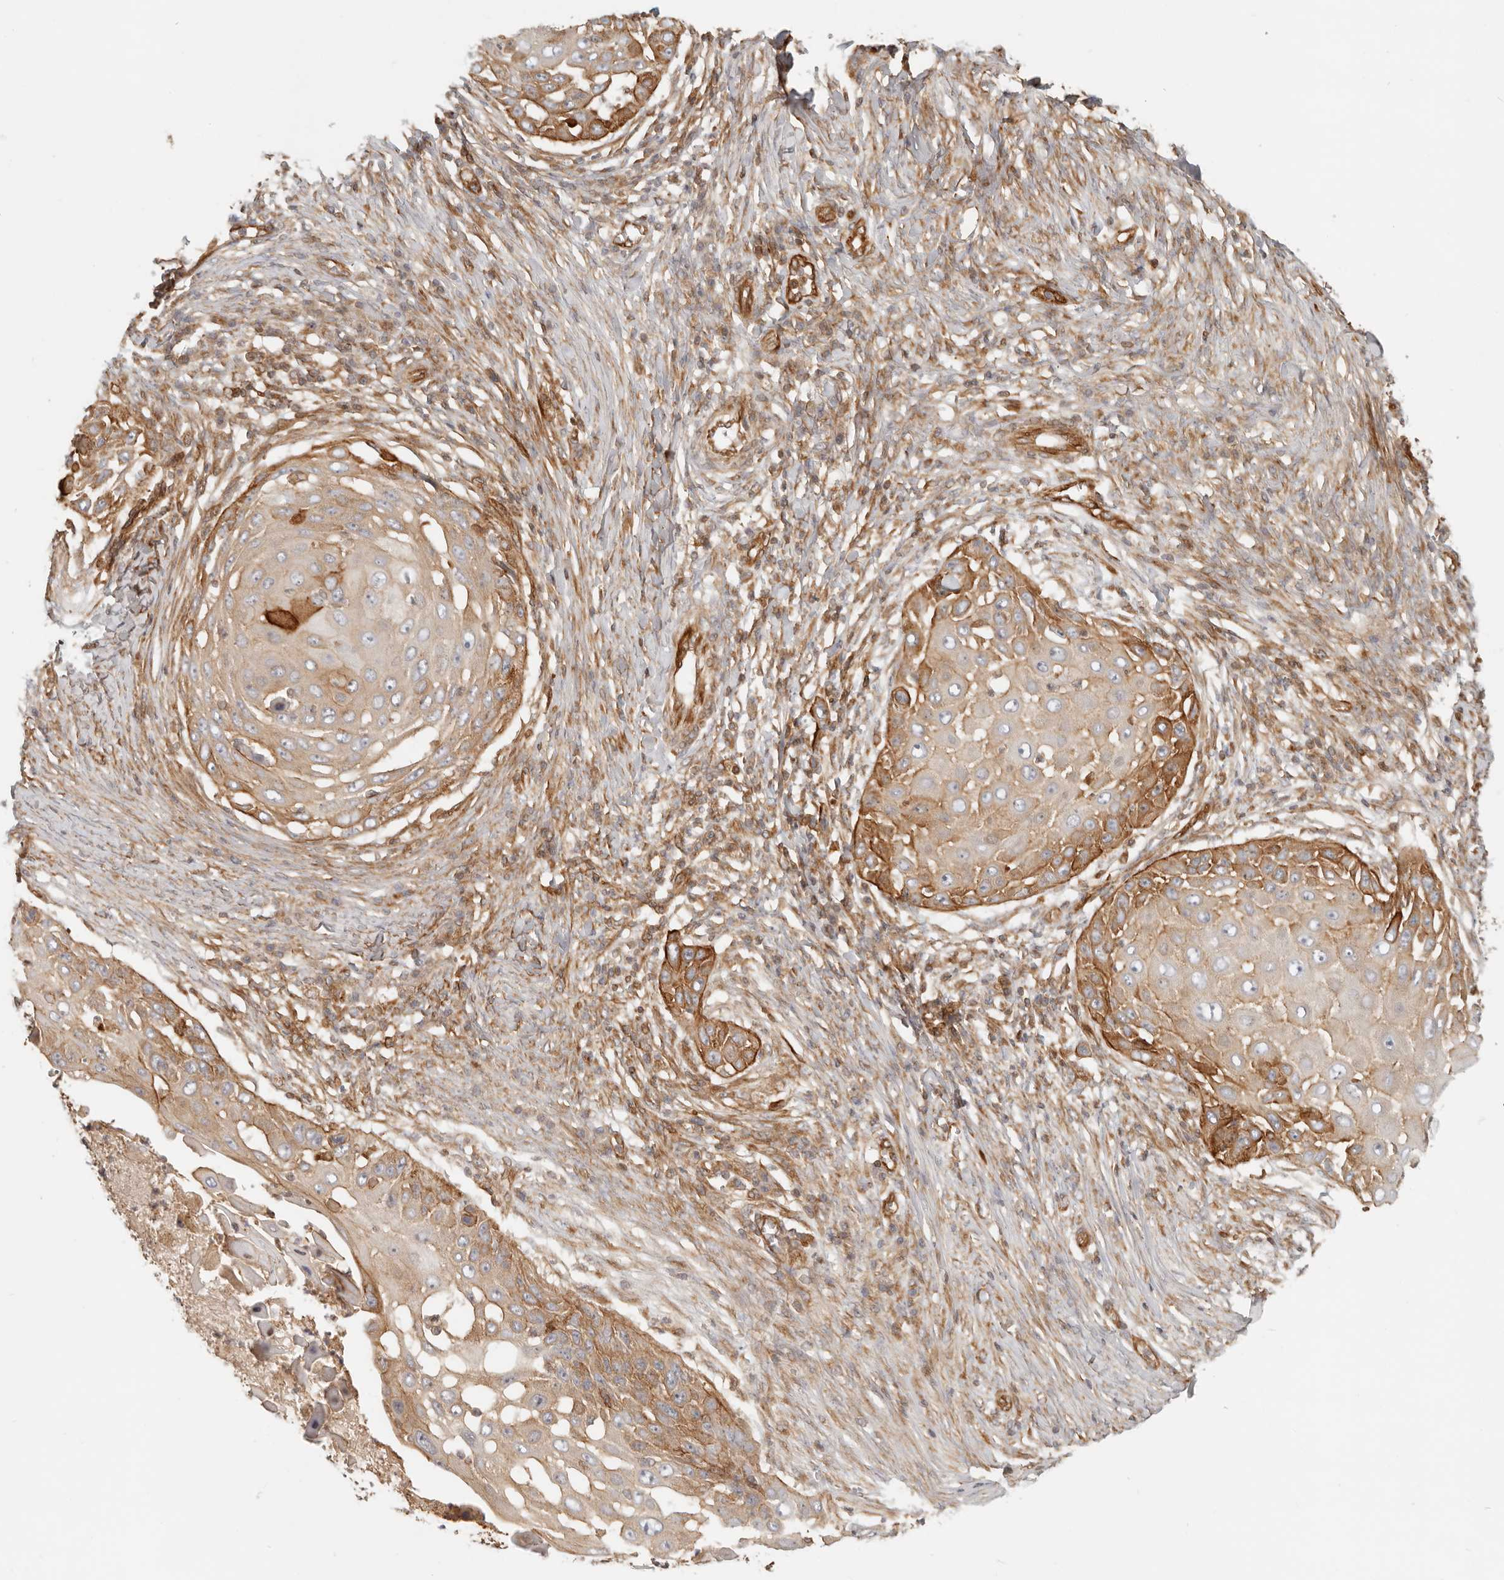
{"staining": {"intensity": "moderate", "quantity": ">75%", "location": "cytoplasmic/membranous"}, "tissue": "skin cancer", "cell_type": "Tumor cells", "image_type": "cancer", "snomed": [{"axis": "morphology", "description": "Squamous cell carcinoma, NOS"}, {"axis": "topography", "description": "Skin"}], "caption": "Squamous cell carcinoma (skin) tissue demonstrates moderate cytoplasmic/membranous positivity in about >75% of tumor cells, visualized by immunohistochemistry.", "gene": "UFSP1", "patient": {"sex": "female", "age": 44}}